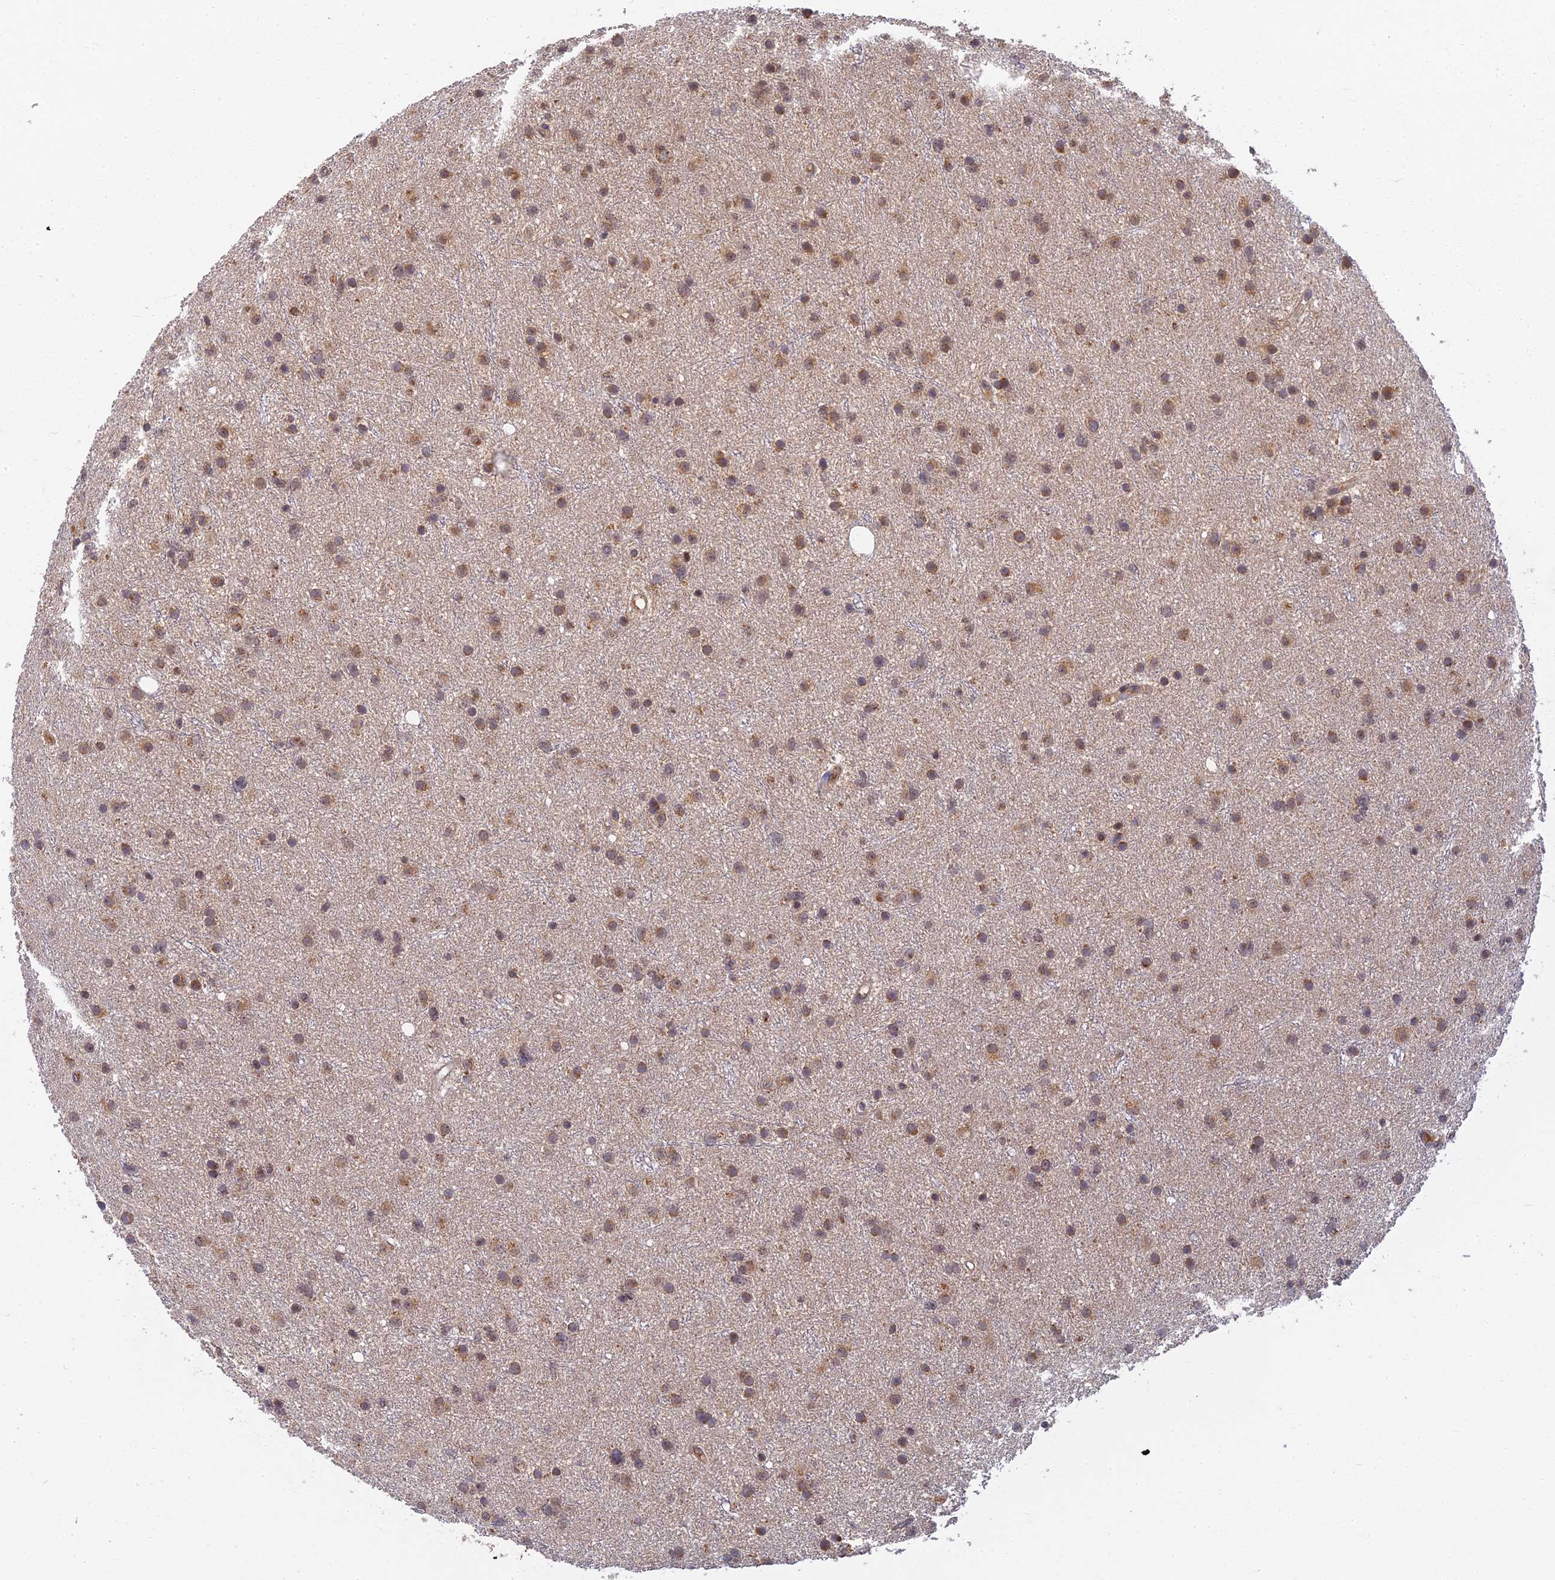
{"staining": {"intensity": "moderate", "quantity": ">75%", "location": "cytoplasmic/membranous"}, "tissue": "glioma", "cell_type": "Tumor cells", "image_type": "cancer", "snomed": [{"axis": "morphology", "description": "Glioma, malignant, Low grade"}, {"axis": "topography", "description": "Cerebral cortex"}], "caption": "Glioma stained with IHC demonstrates moderate cytoplasmic/membranous staining in approximately >75% of tumor cells.", "gene": "RGL3", "patient": {"sex": "female", "age": 39}}